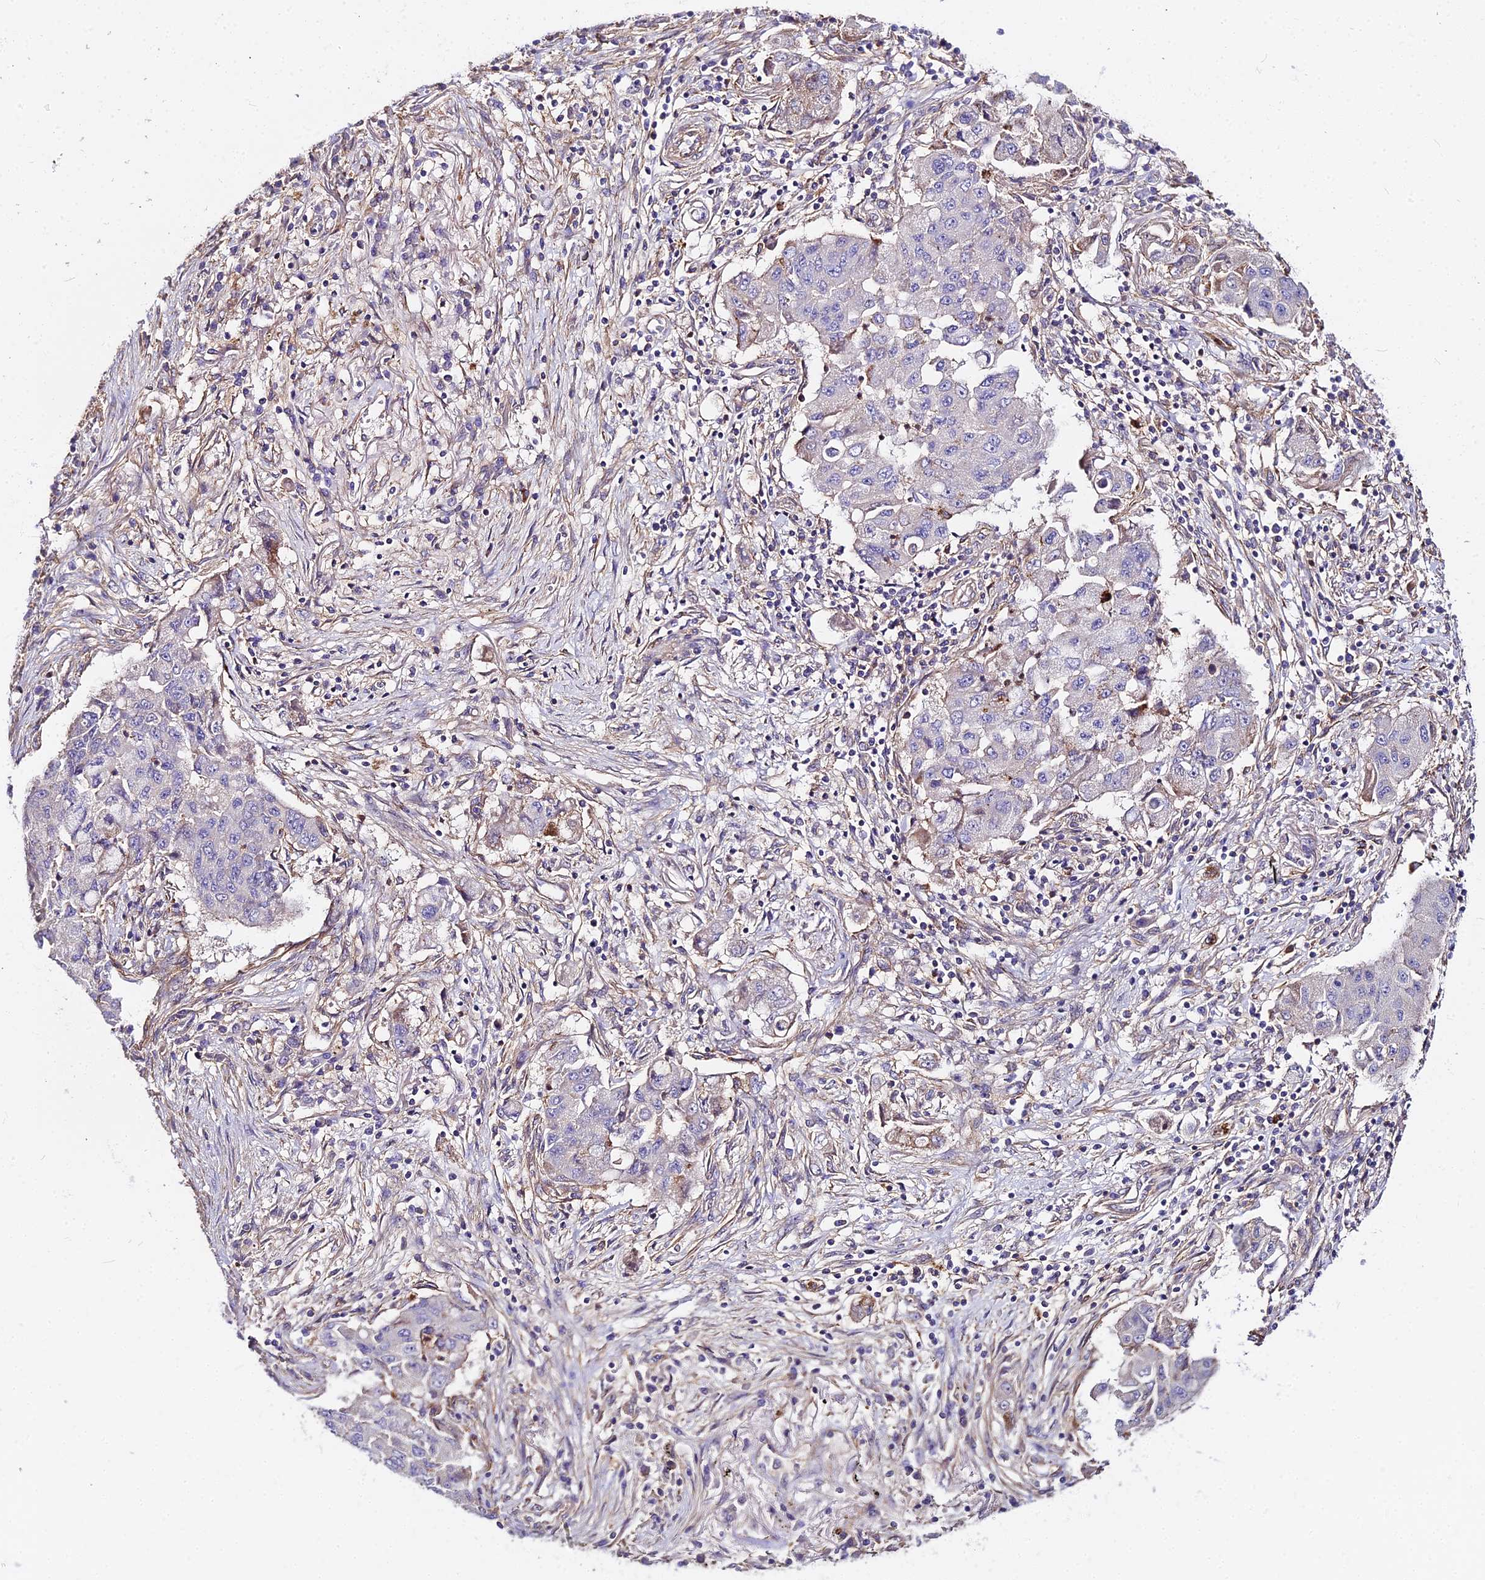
{"staining": {"intensity": "negative", "quantity": "none", "location": "none"}, "tissue": "lung cancer", "cell_type": "Tumor cells", "image_type": "cancer", "snomed": [{"axis": "morphology", "description": "Squamous cell carcinoma, NOS"}, {"axis": "topography", "description": "Lung"}], "caption": "IHC photomicrograph of human lung cancer stained for a protein (brown), which exhibits no positivity in tumor cells.", "gene": "GLYAT", "patient": {"sex": "male", "age": 74}}